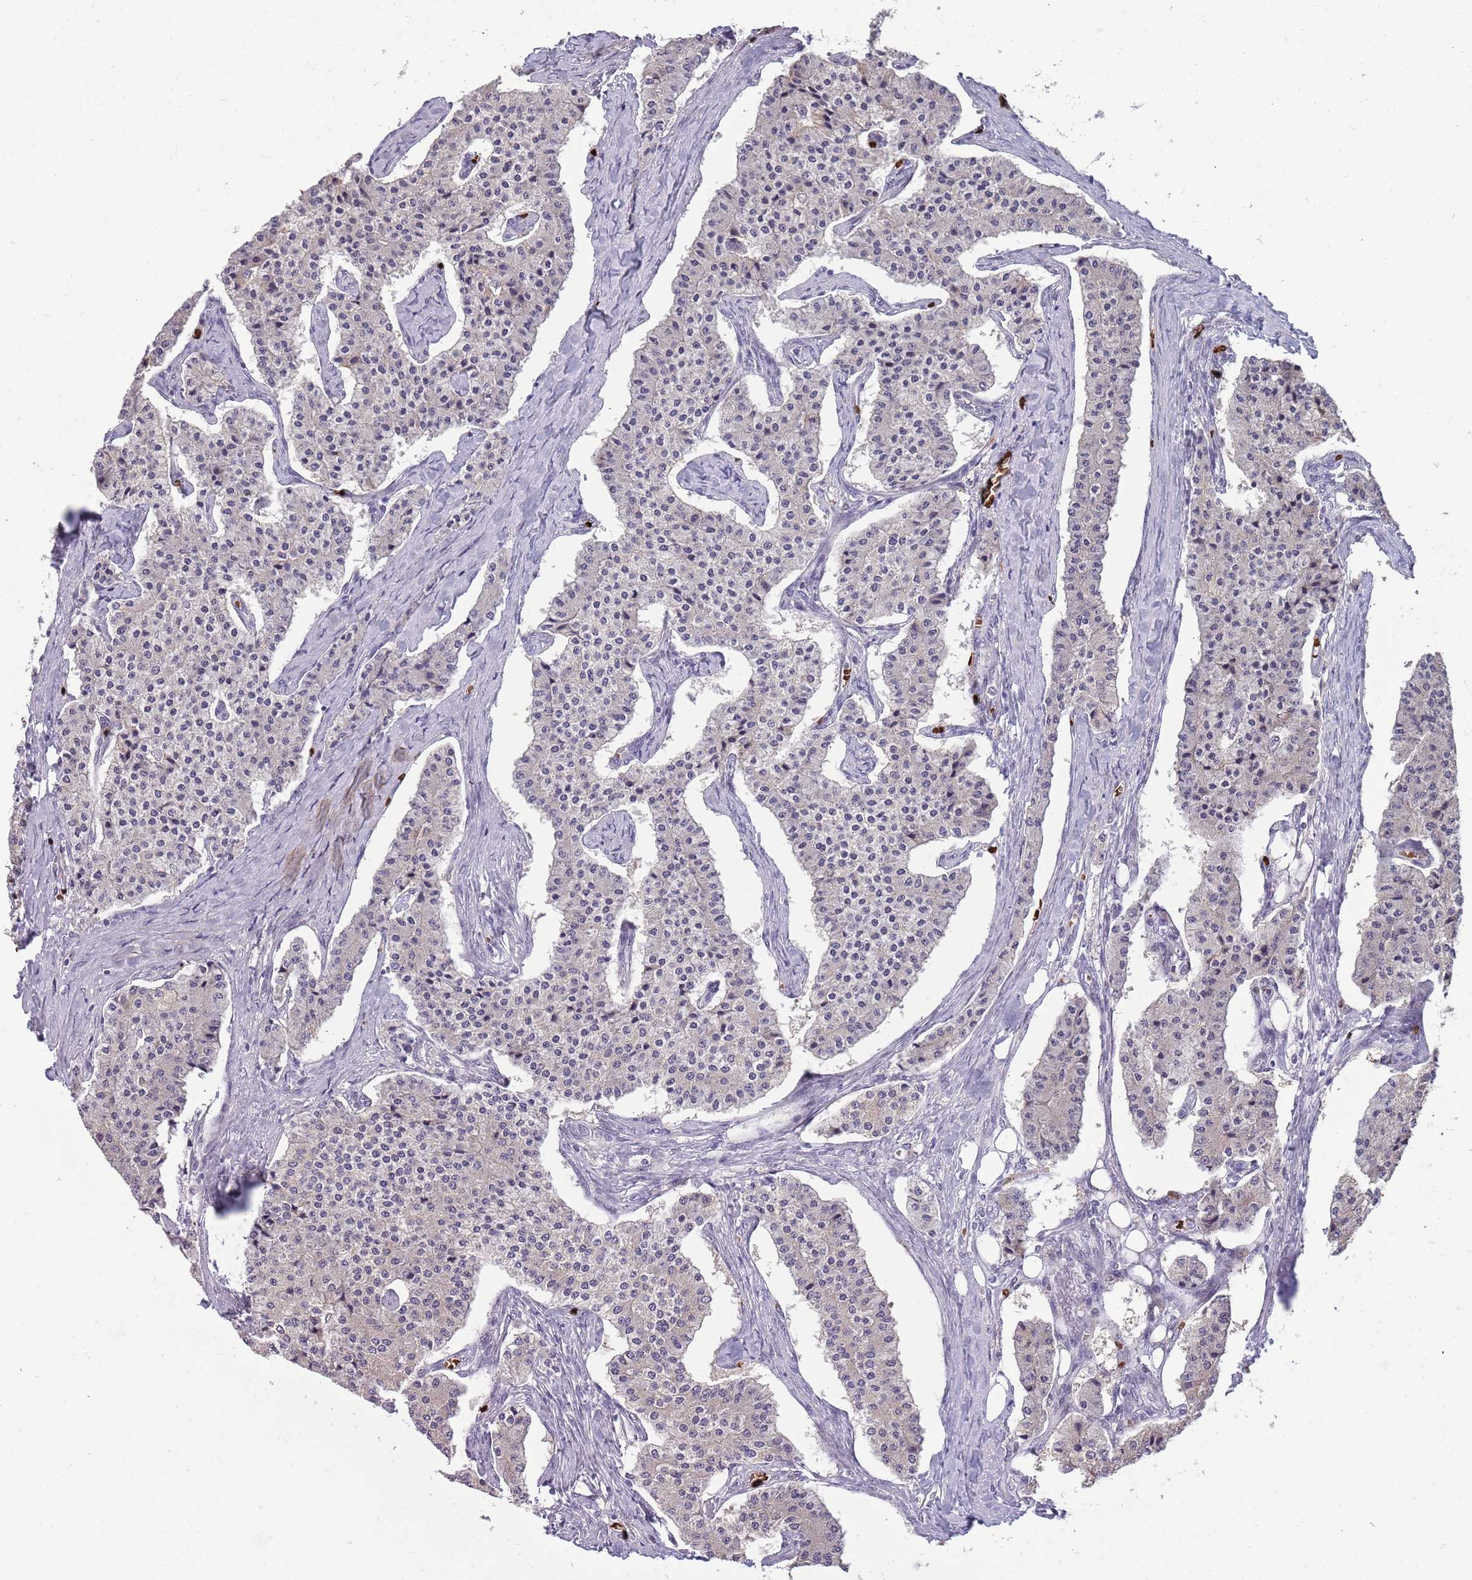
{"staining": {"intensity": "negative", "quantity": "none", "location": "none"}, "tissue": "carcinoid", "cell_type": "Tumor cells", "image_type": "cancer", "snomed": [{"axis": "morphology", "description": "Carcinoid, malignant, NOS"}, {"axis": "topography", "description": "Colon"}], "caption": "An immunohistochemistry (IHC) micrograph of carcinoid (malignant) is shown. There is no staining in tumor cells of carcinoid (malignant). (Immunohistochemistry, brightfield microscopy, high magnification).", "gene": "LYPD6B", "patient": {"sex": "female", "age": 52}}